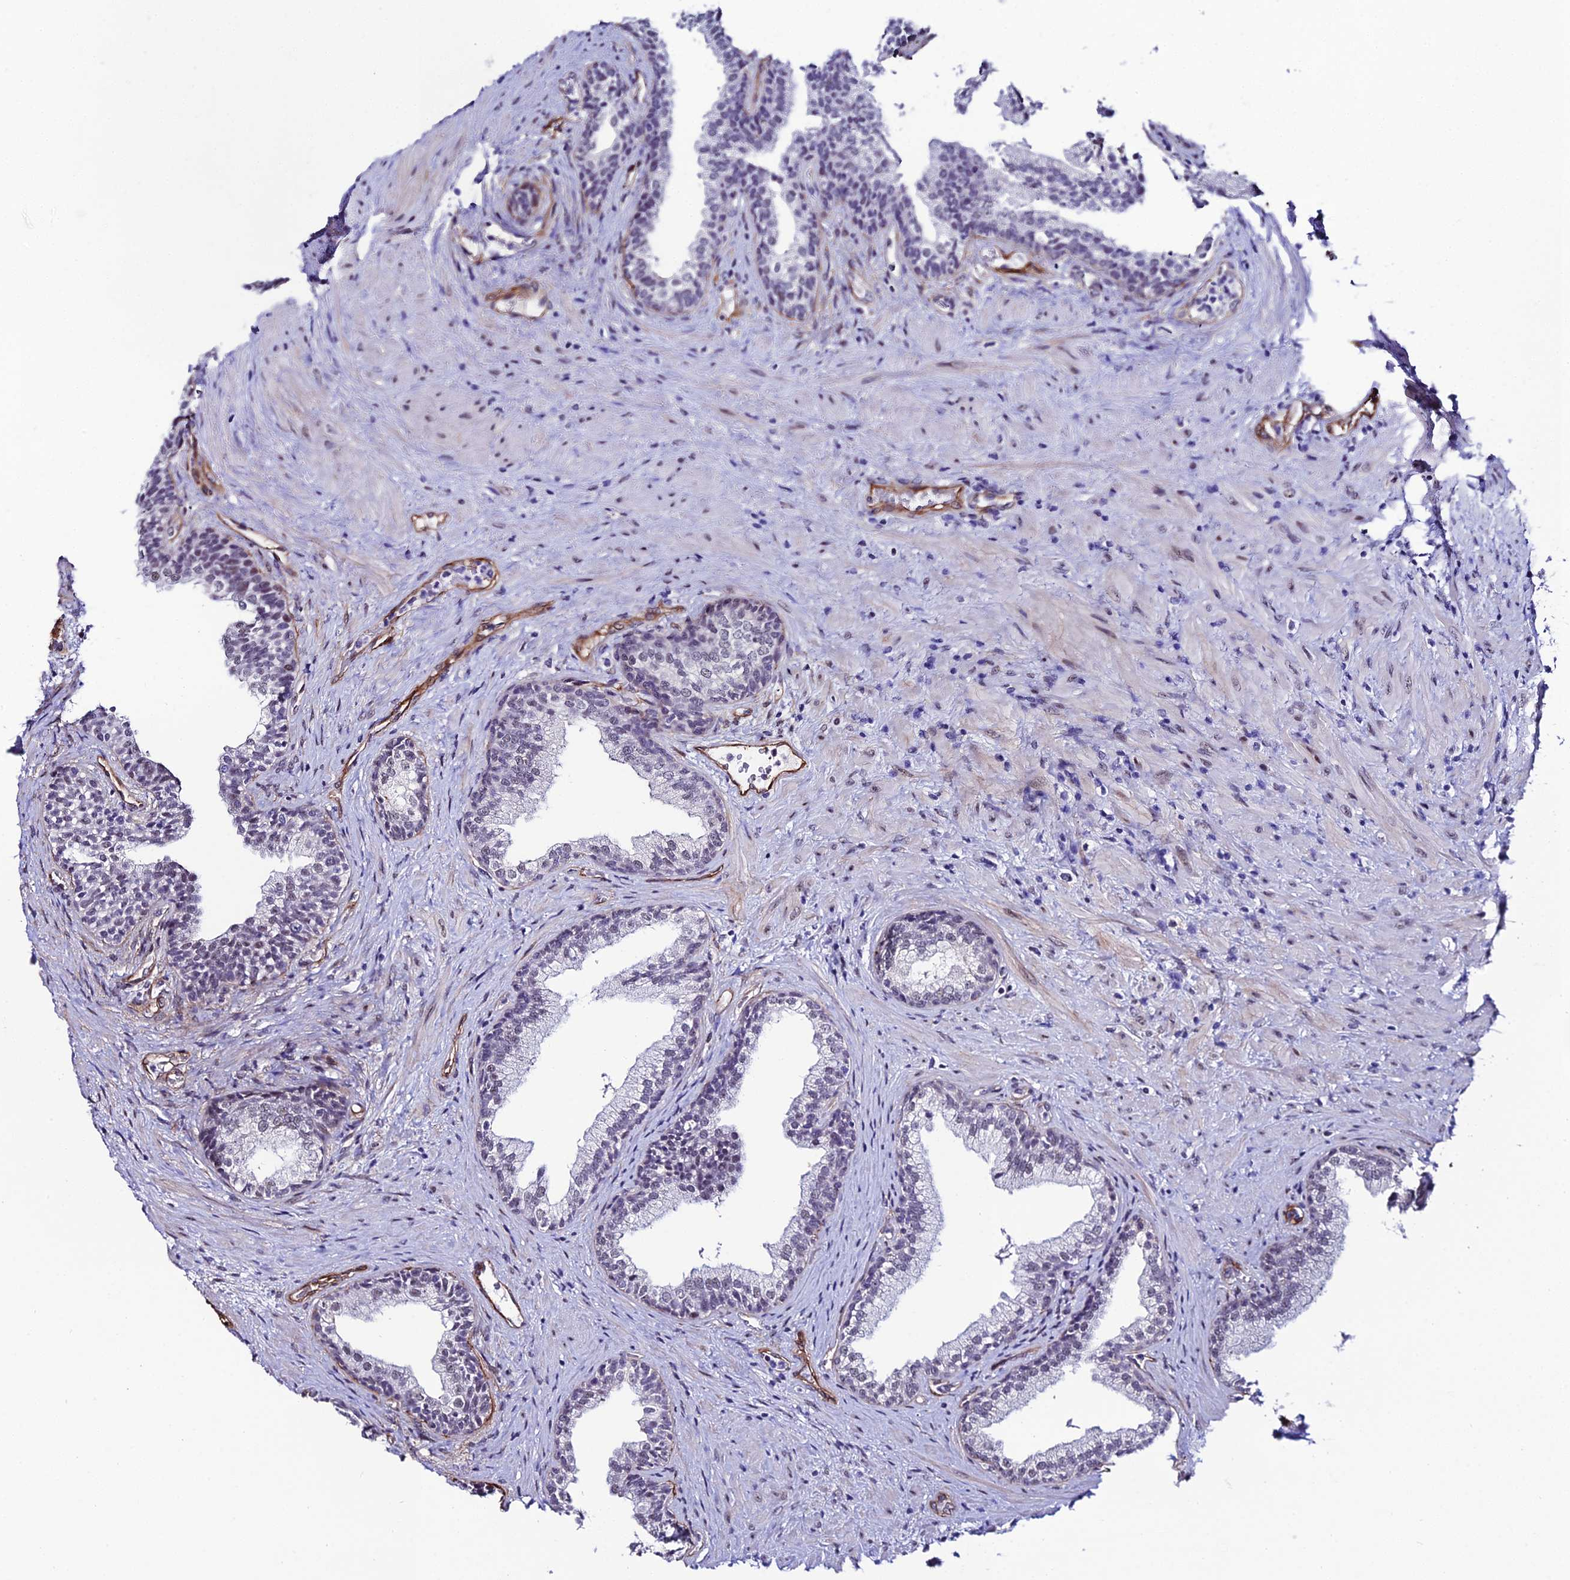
{"staining": {"intensity": "moderate", "quantity": "<25%", "location": "nuclear"}, "tissue": "prostate", "cell_type": "Glandular cells", "image_type": "normal", "snomed": [{"axis": "morphology", "description": "Normal tissue, NOS"}, {"axis": "topography", "description": "Prostate"}], "caption": "Immunohistochemical staining of benign prostate exhibits <25% levels of moderate nuclear protein positivity in approximately <25% of glandular cells. Ihc stains the protein of interest in brown and the nuclei are stained blue.", "gene": "SYT15B", "patient": {"sex": "male", "age": 76}}